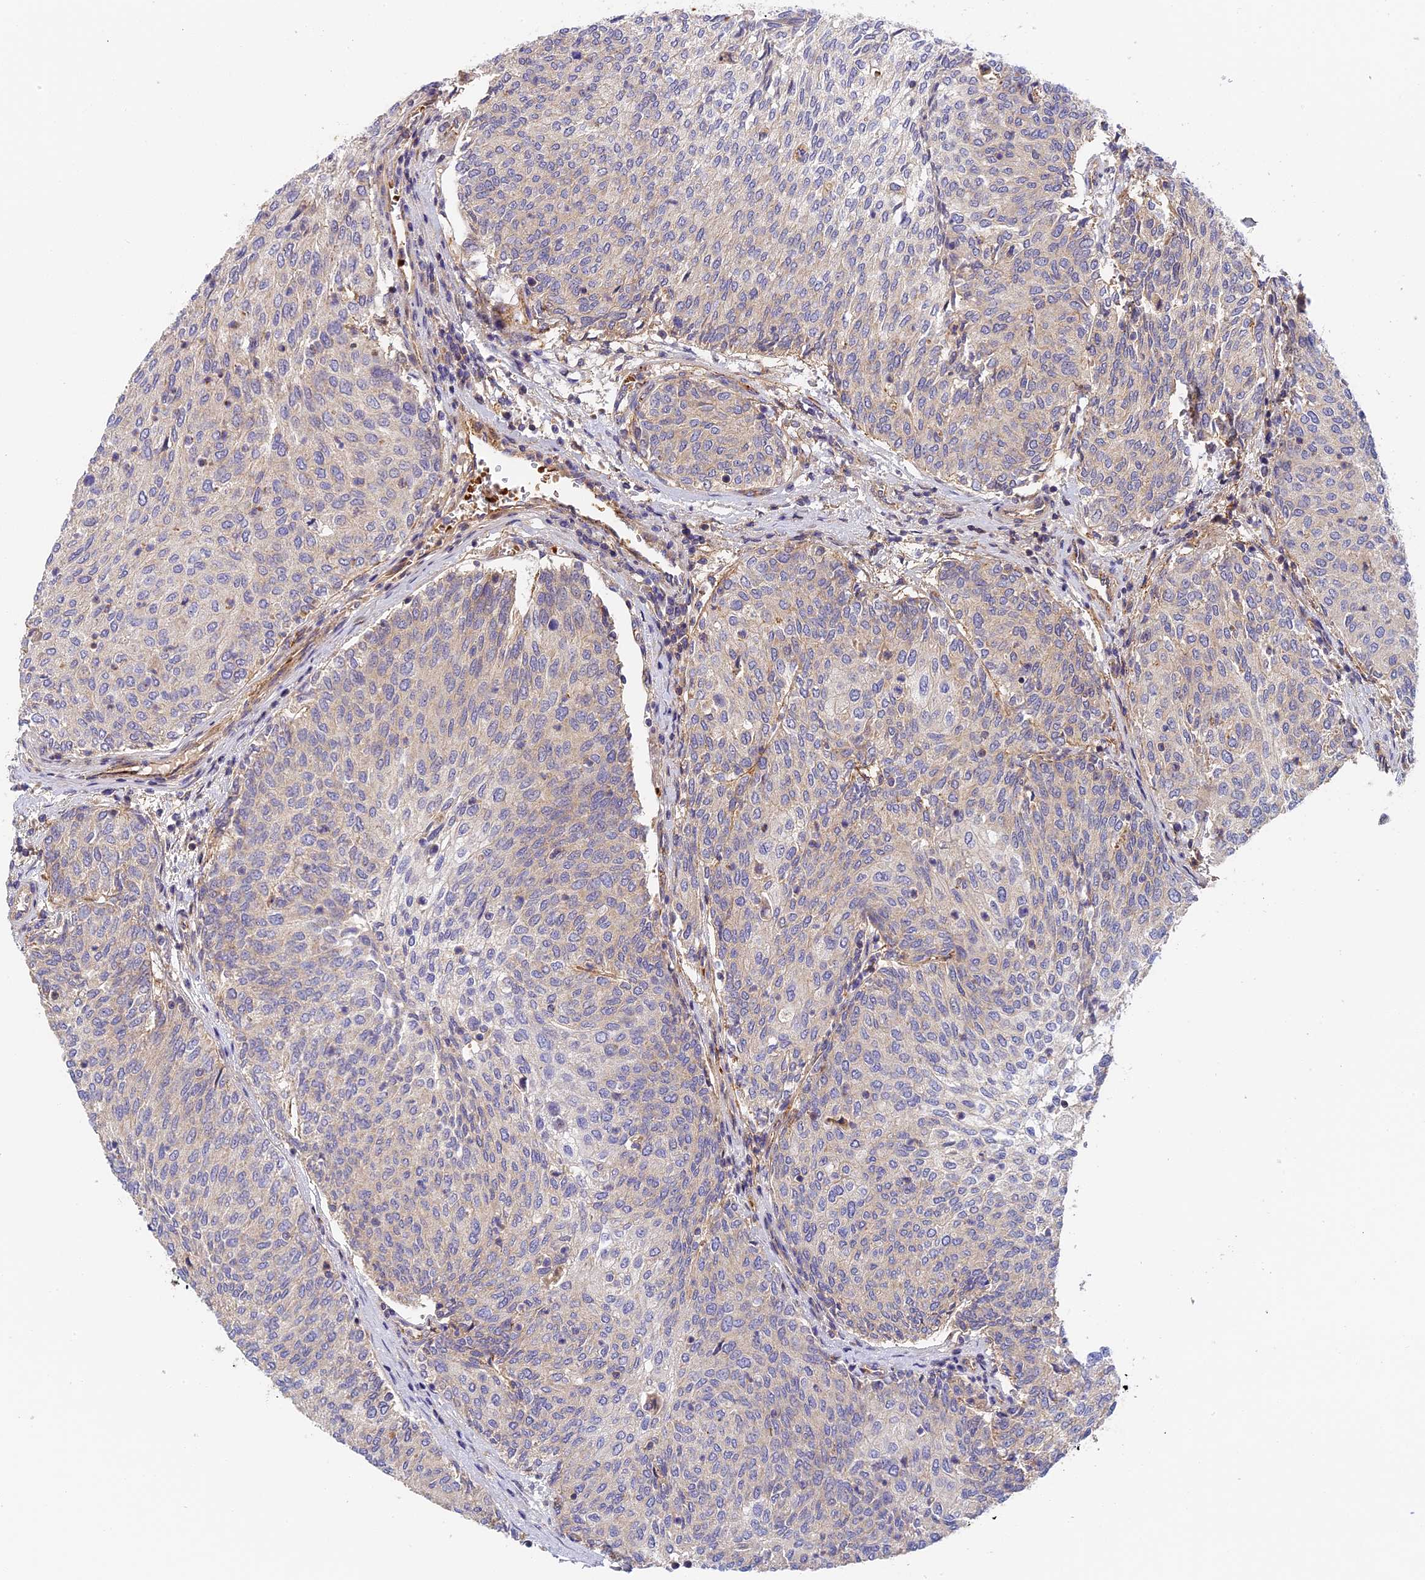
{"staining": {"intensity": "moderate", "quantity": "25%-75%", "location": "cytoplasmic/membranous"}, "tissue": "urothelial cancer", "cell_type": "Tumor cells", "image_type": "cancer", "snomed": [{"axis": "morphology", "description": "Urothelial carcinoma, High grade"}, {"axis": "topography", "description": "Urinary bladder"}], "caption": "Immunohistochemistry of human urothelial carcinoma (high-grade) displays medium levels of moderate cytoplasmic/membranous expression in approximately 25%-75% of tumor cells.", "gene": "MISP3", "patient": {"sex": "female", "age": 79}}